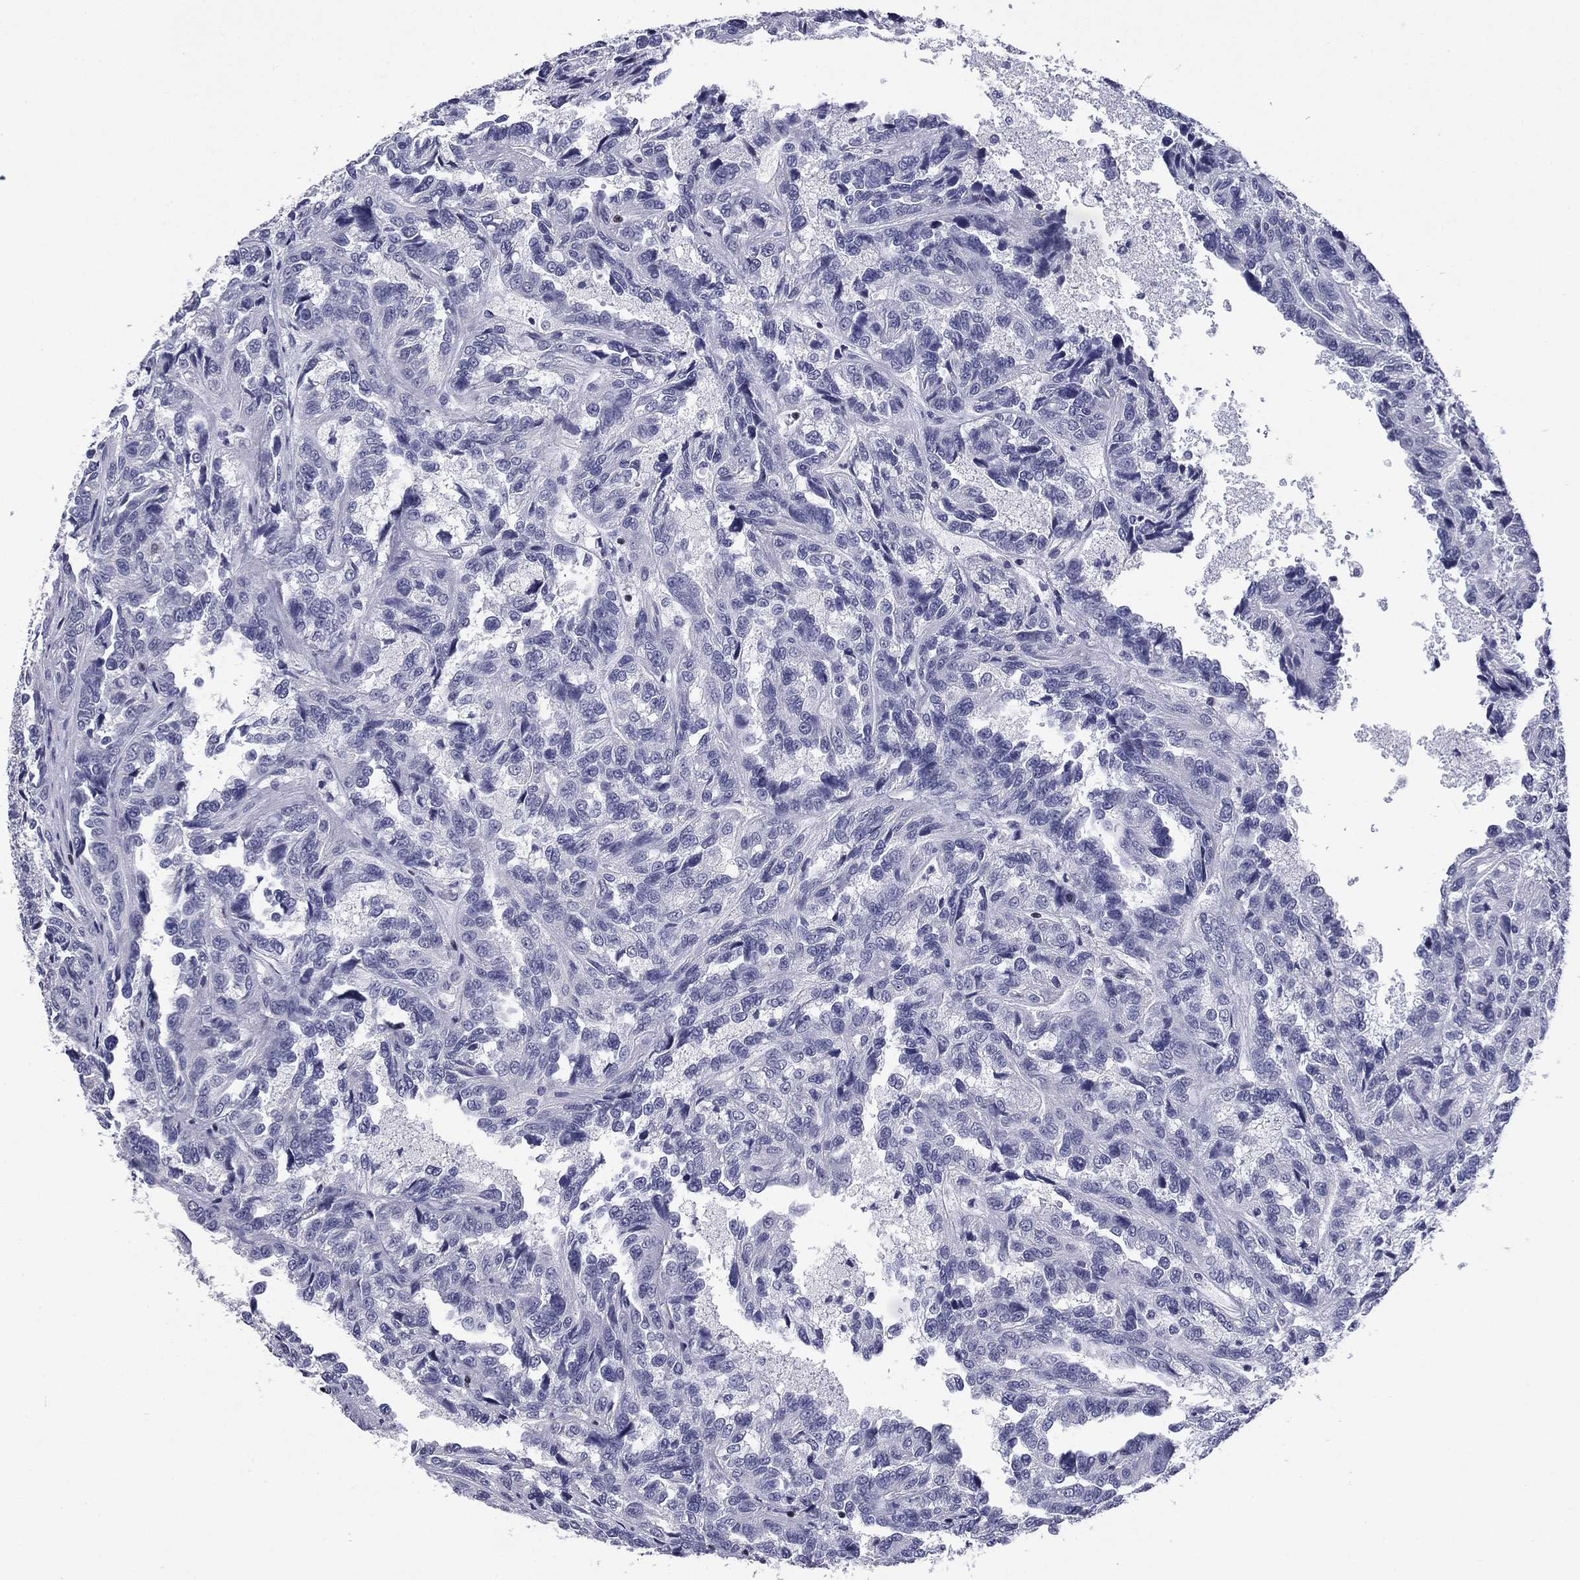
{"staining": {"intensity": "negative", "quantity": "none", "location": "none"}, "tissue": "renal cancer", "cell_type": "Tumor cells", "image_type": "cancer", "snomed": [{"axis": "morphology", "description": "Adenocarcinoma, NOS"}, {"axis": "topography", "description": "Kidney"}], "caption": "This histopathology image is of adenocarcinoma (renal) stained with immunohistochemistry to label a protein in brown with the nuclei are counter-stained blue. There is no staining in tumor cells.", "gene": "IKZF3", "patient": {"sex": "male", "age": 79}}